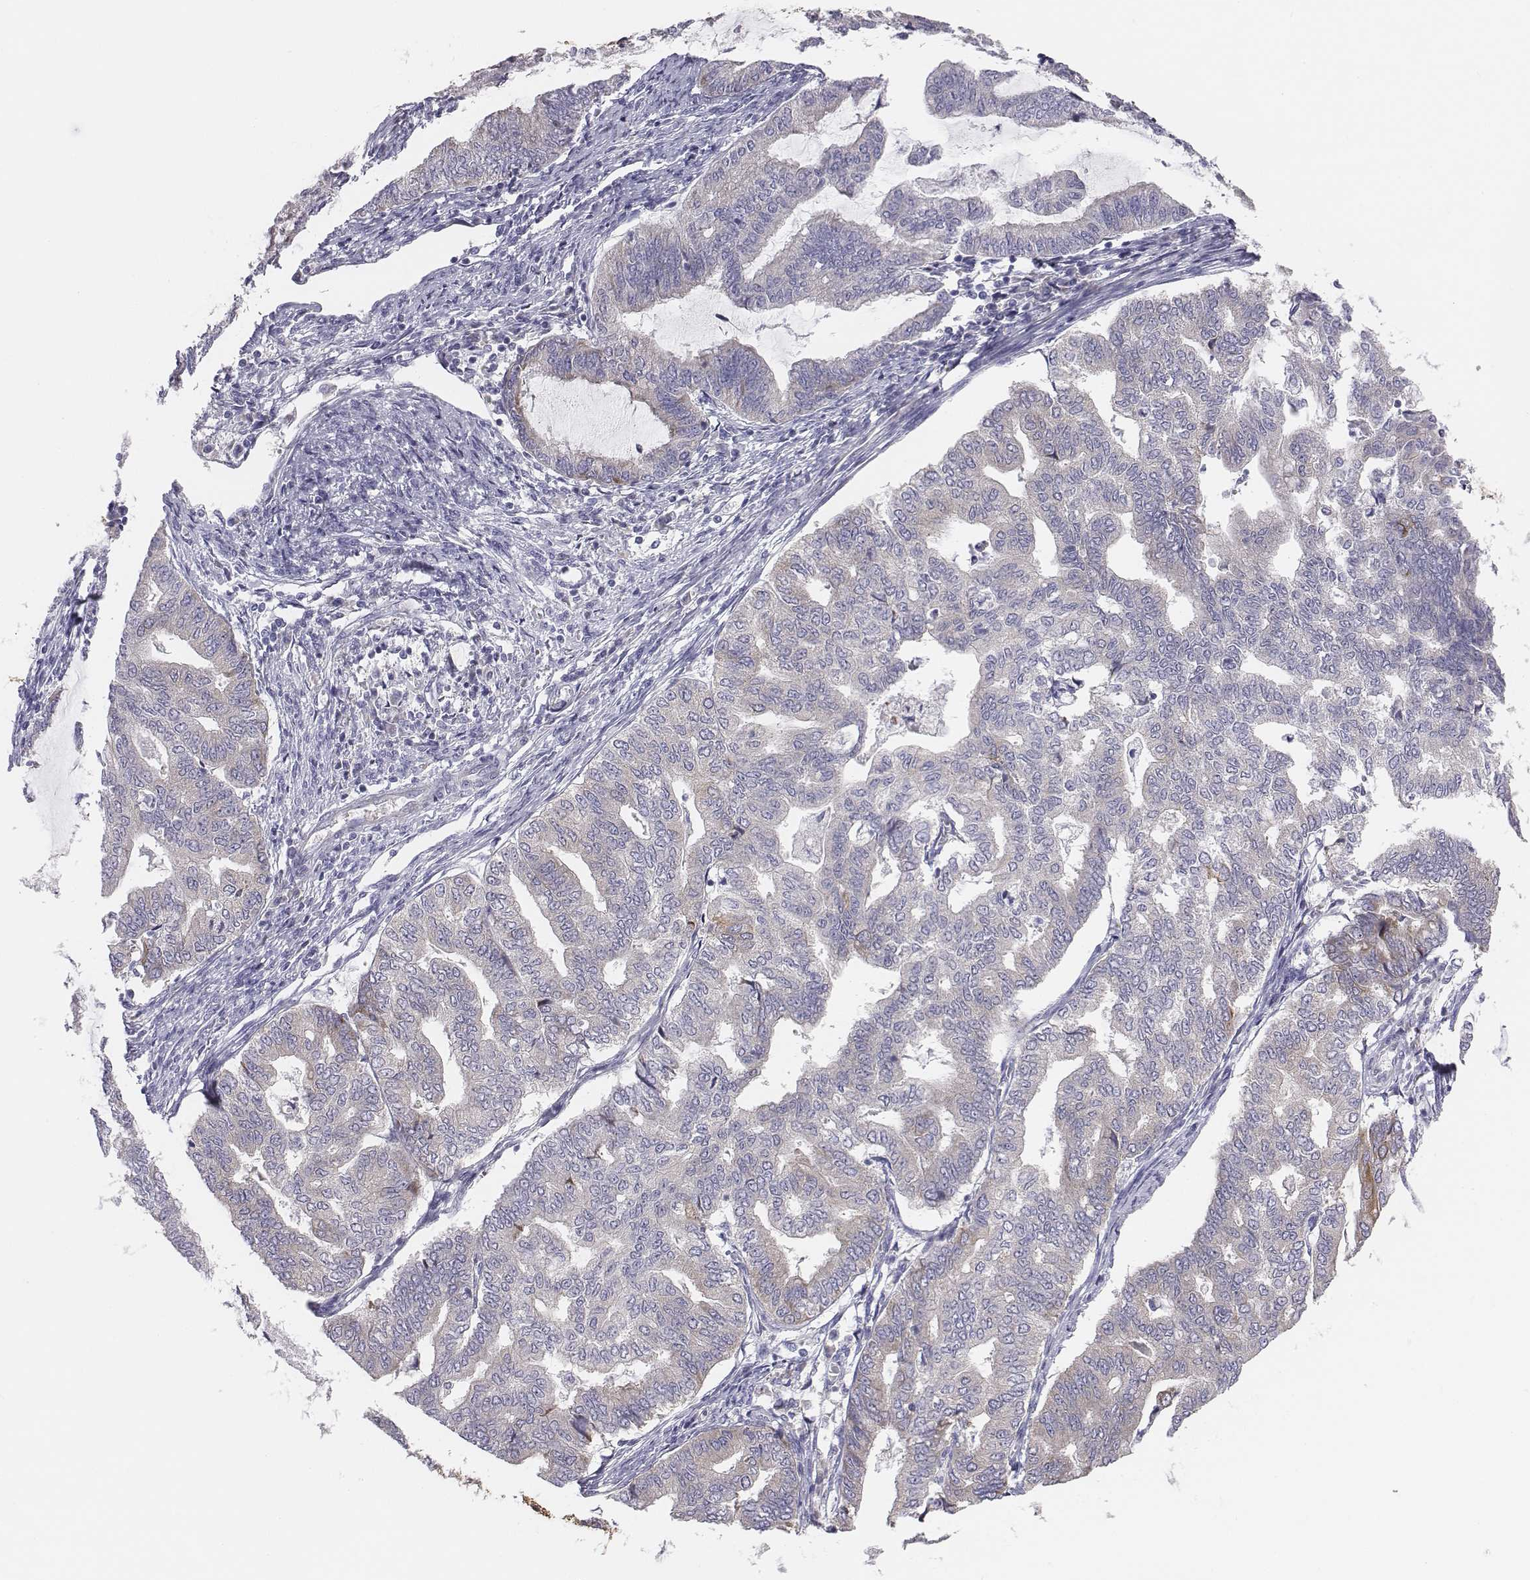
{"staining": {"intensity": "negative", "quantity": "none", "location": "none"}, "tissue": "endometrial cancer", "cell_type": "Tumor cells", "image_type": "cancer", "snomed": [{"axis": "morphology", "description": "Adenocarcinoma, NOS"}, {"axis": "topography", "description": "Endometrium"}], "caption": "Immunohistochemistry of human adenocarcinoma (endometrial) displays no staining in tumor cells.", "gene": "CHST14", "patient": {"sex": "female", "age": 79}}